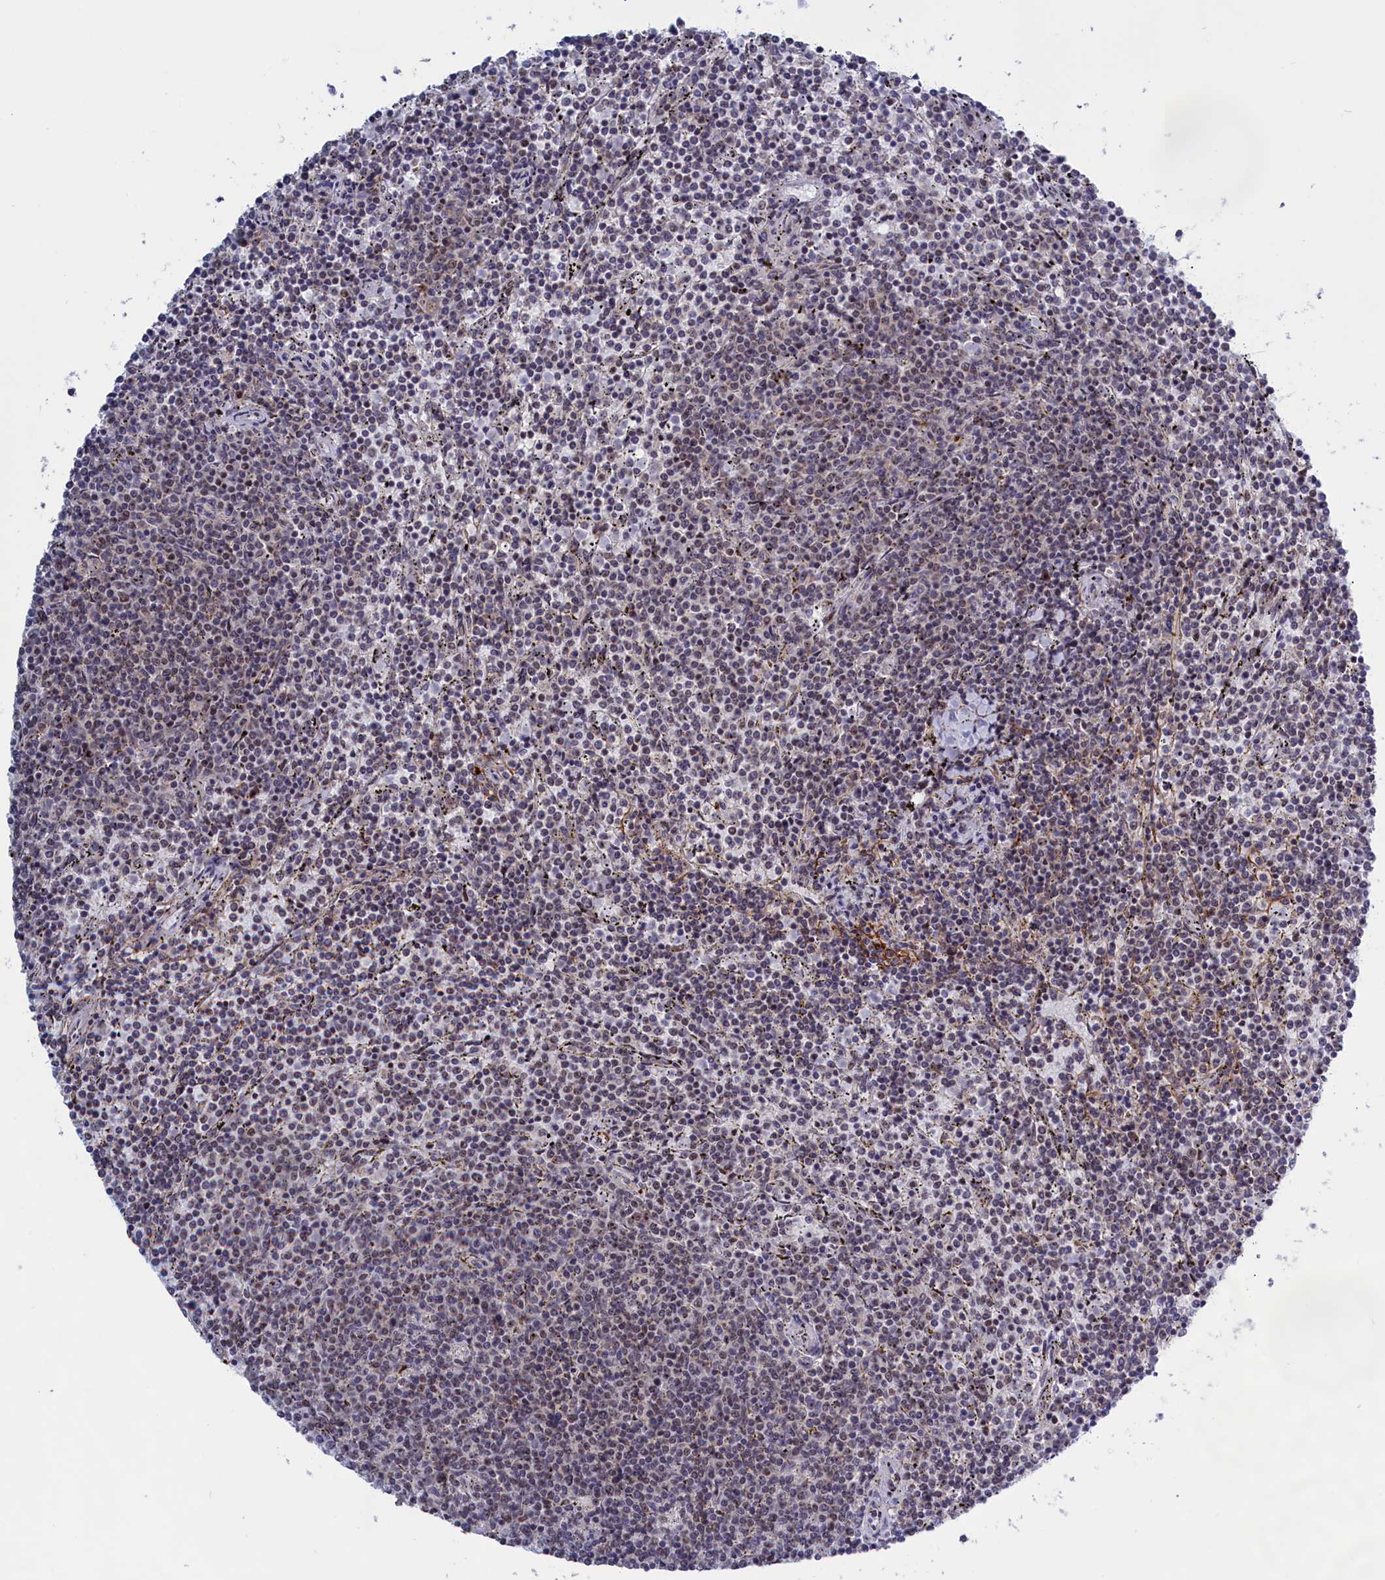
{"staining": {"intensity": "negative", "quantity": "none", "location": "none"}, "tissue": "lymphoma", "cell_type": "Tumor cells", "image_type": "cancer", "snomed": [{"axis": "morphology", "description": "Malignant lymphoma, non-Hodgkin's type, Low grade"}, {"axis": "topography", "description": "Spleen"}], "caption": "An image of malignant lymphoma, non-Hodgkin's type (low-grade) stained for a protein exhibits no brown staining in tumor cells.", "gene": "PPAN", "patient": {"sex": "female", "age": 50}}